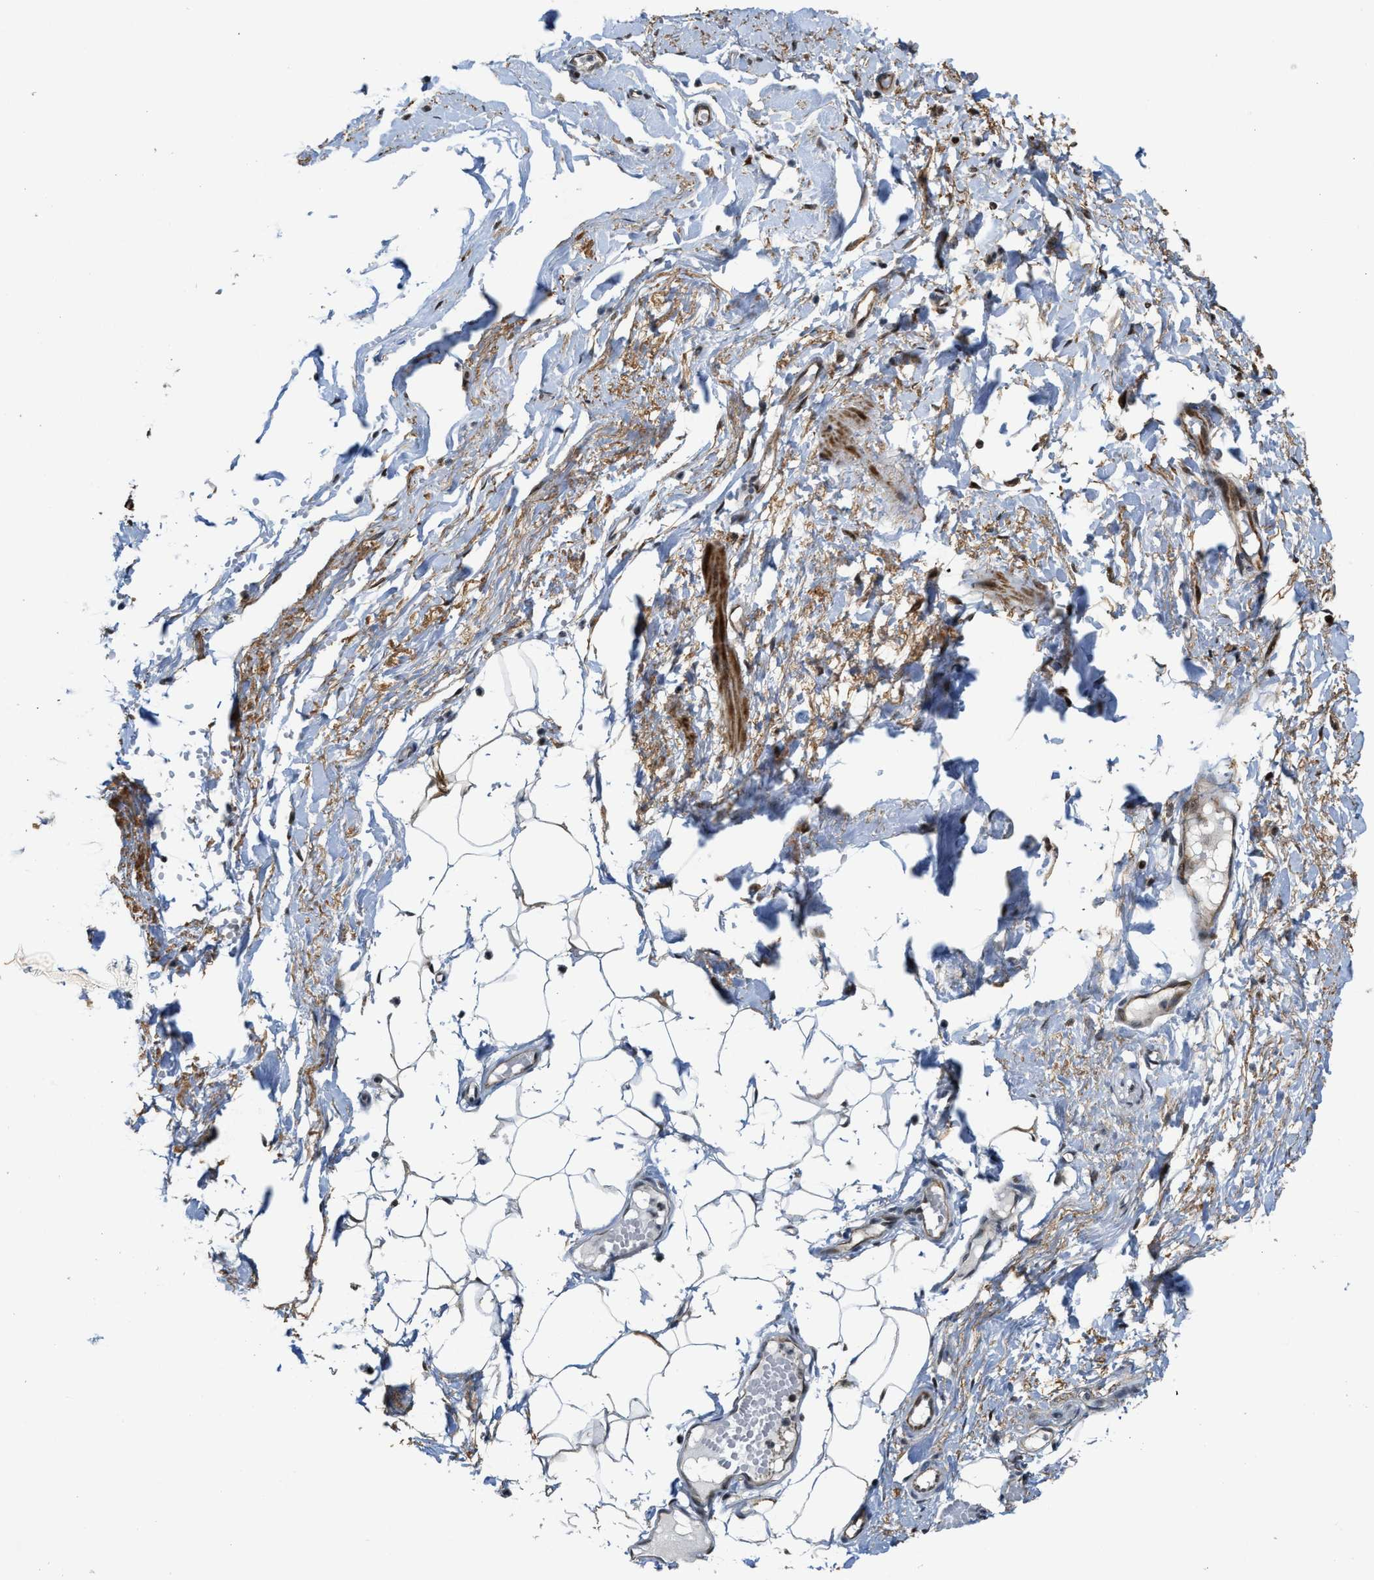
{"staining": {"intensity": "moderate", "quantity": ">75%", "location": "nuclear"}, "tissue": "adipose tissue", "cell_type": "Adipocytes", "image_type": "normal", "snomed": [{"axis": "morphology", "description": "Normal tissue, NOS"}, {"axis": "topography", "description": "Soft tissue"}], "caption": "Protein expression analysis of normal human adipose tissue reveals moderate nuclear staining in approximately >75% of adipocytes.", "gene": "ZNF250", "patient": {"sex": "male", "age": 72}}